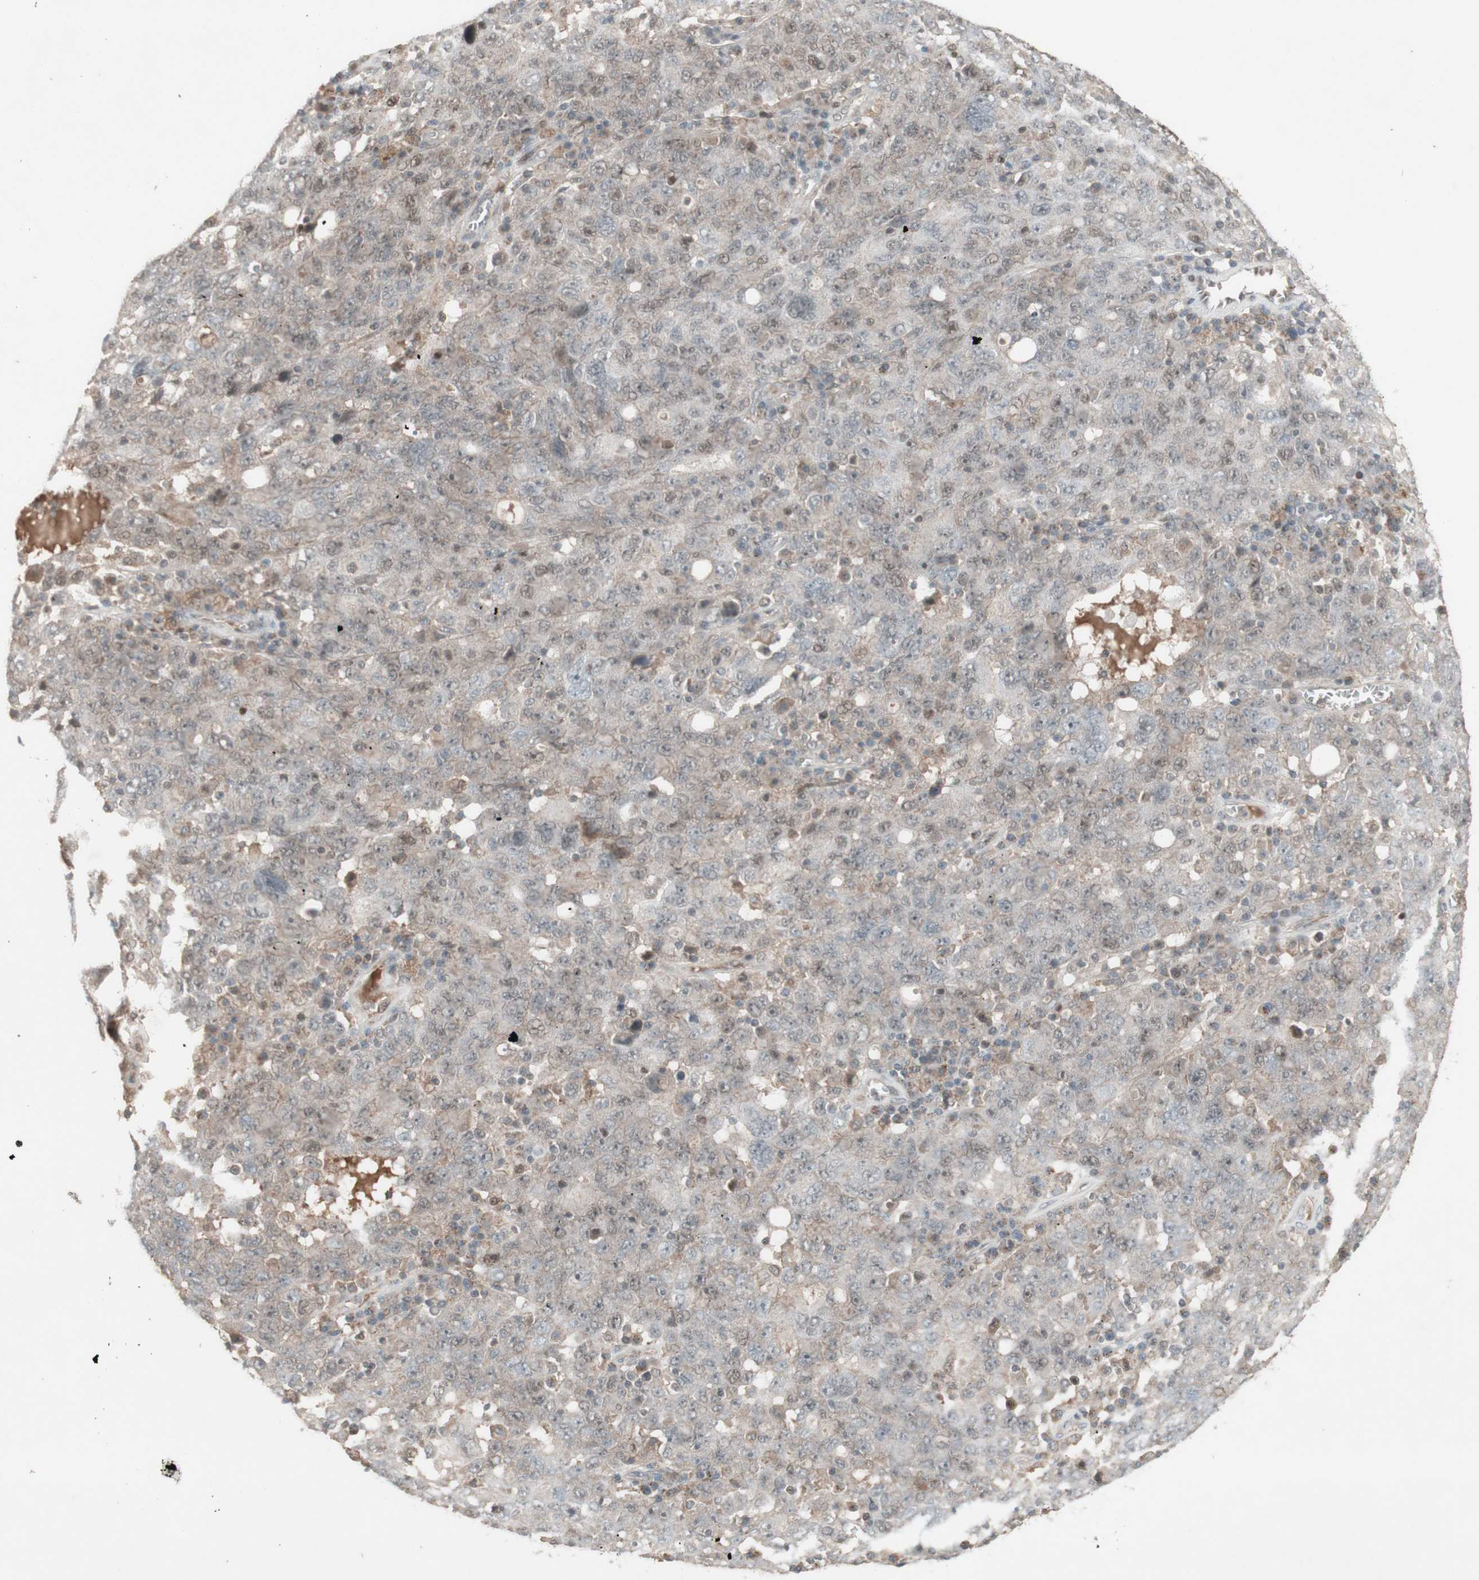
{"staining": {"intensity": "negative", "quantity": "none", "location": "none"}, "tissue": "ovarian cancer", "cell_type": "Tumor cells", "image_type": "cancer", "snomed": [{"axis": "morphology", "description": "Carcinoma, endometroid"}, {"axis": "topography", "description": "Ovary"}], "caption": "IHC photomicrograph of neoplastic tissue: ovarian cancer stained with DAB displays no significant protein positivity in tumor cells. (Brightfield microscopy of DAB (3,3'-diaminobenzidine) immunohistochemistry (IHC) at high magnification).", "gene": "MSH6", "patient": {"sex": "female", "age": 62}}